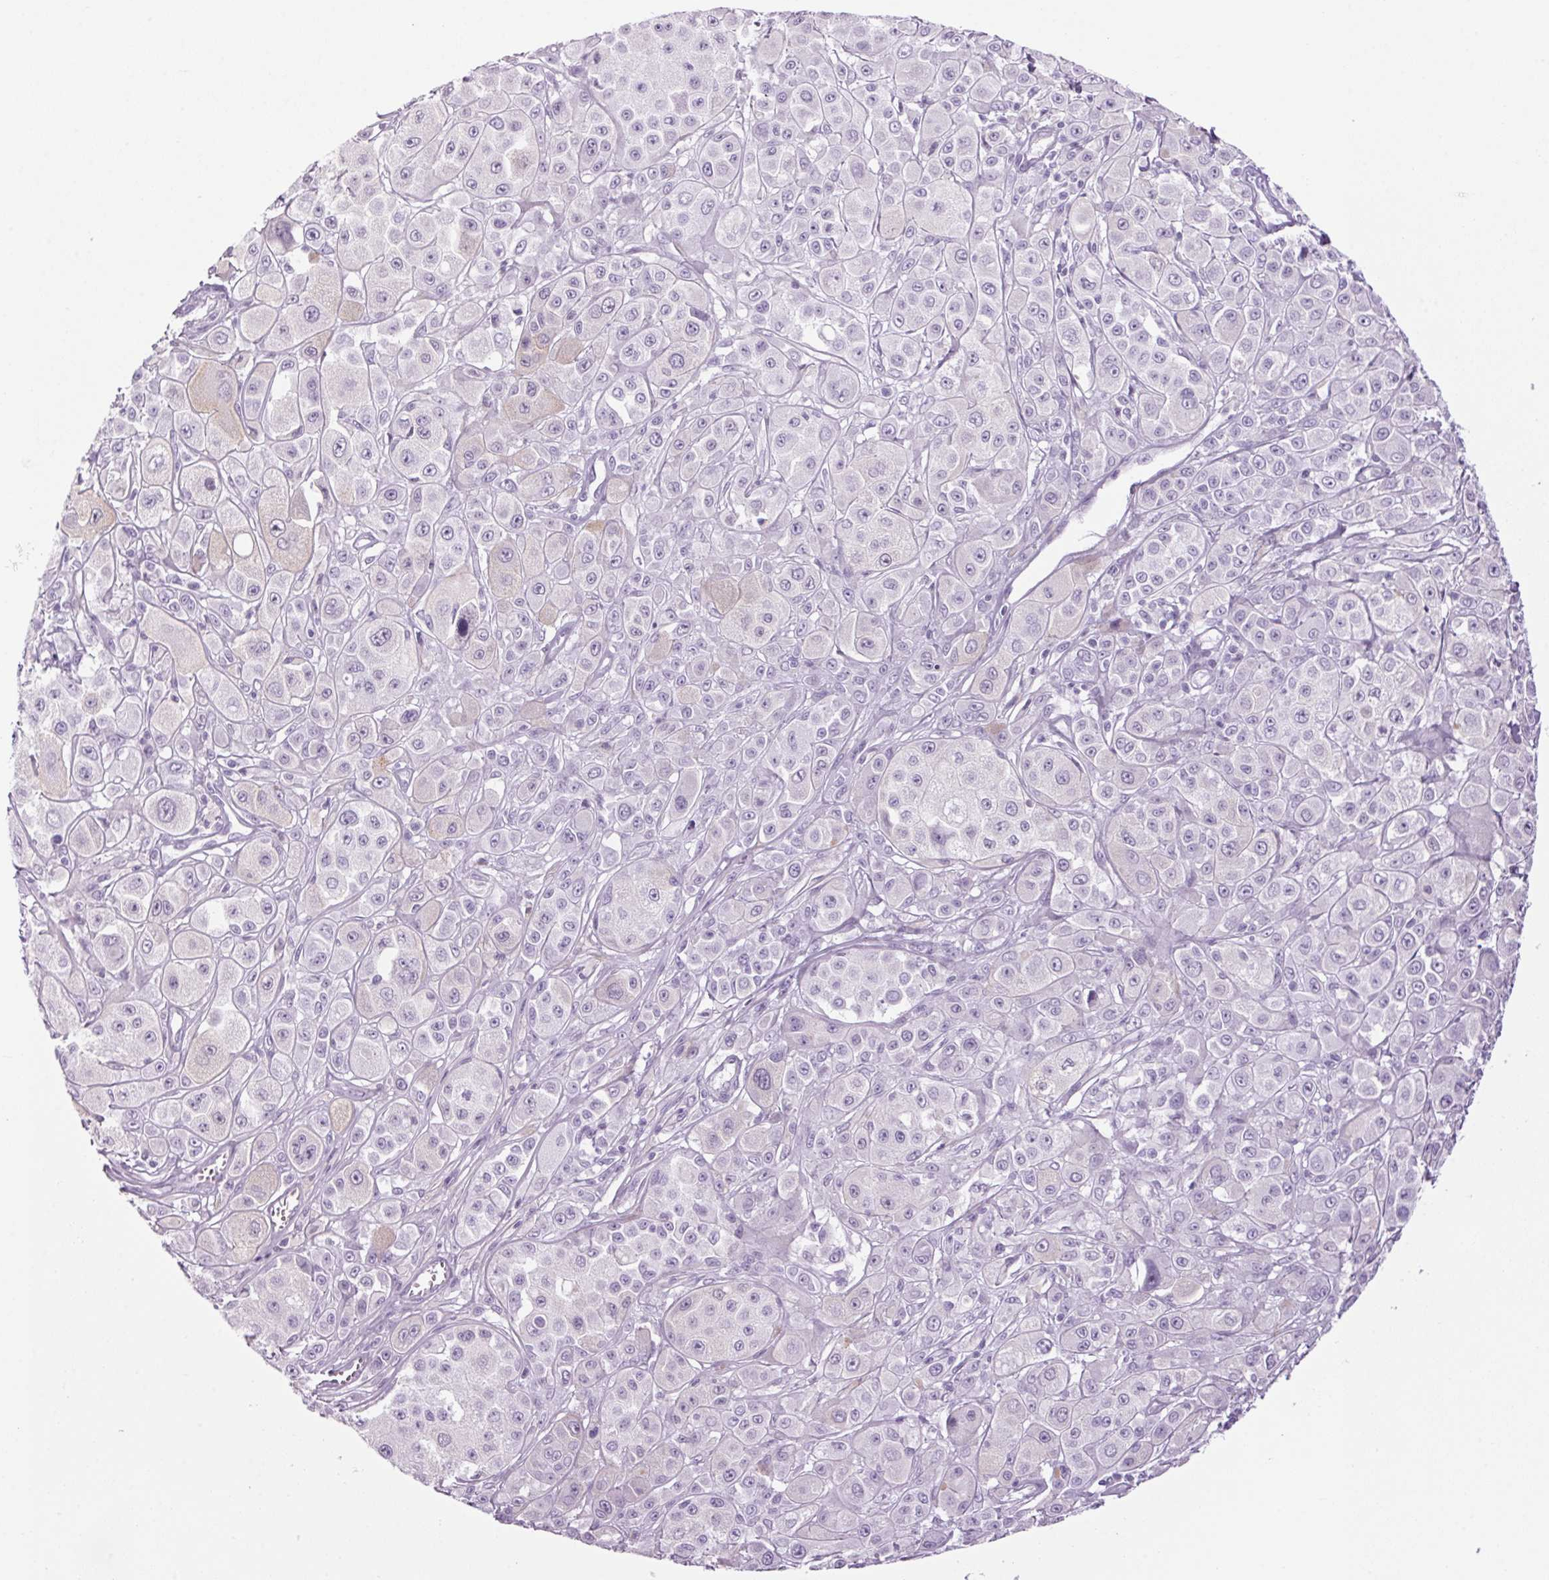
{"staining": {"intensity": "negative", "quantity": "none", "location": "none"}, "tissue": "melanoma", "cell_type": "Tumor cells", "image_type": "cancer", "snomed": [{"axis": "morphology", "description": "Malignant melanoma, NOS"}, {"axis": "topography", "description": "Skin"}], "caption": "Tumor cells are negative for brown protein staining in melanoma. The staining was performed using DAB to visualize the protein expression in brown, while the nuclei were stained in blue with hematoxylin (Magnification: 20x).", "gene": "PPP1R1A", "patient": {"sex": "male", "age": 67}}